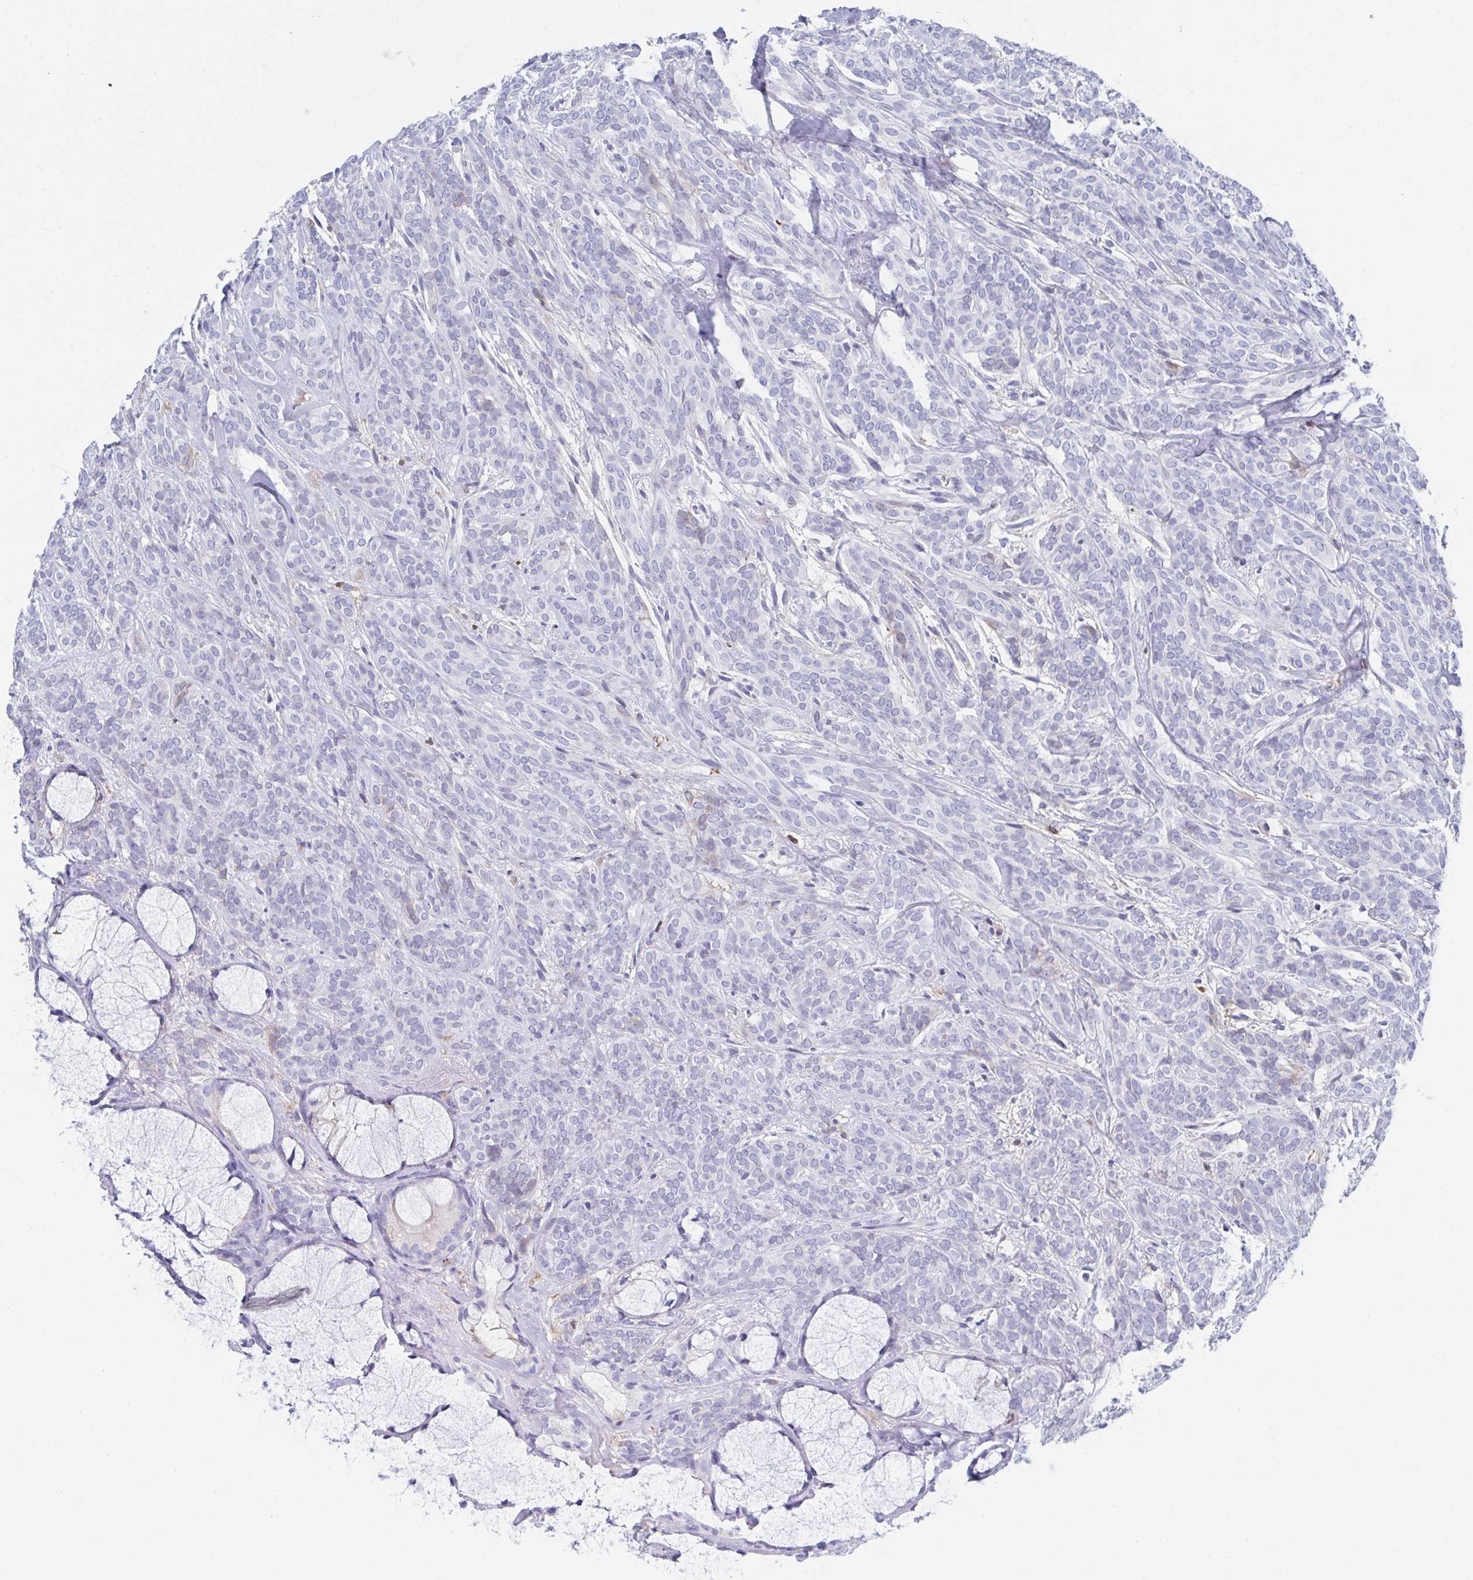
{"staining": {"intensity": "negative", "quantity": "none", "location": "none"}, "tissue": "head and neck cancer", "cell_type": "Tumor cells", "image_type": "cancer", "snomed": [{"axis": "morphology", "description": "Adenocarcinoma, NOS"}, {"axis": "topography", "description": "Head-Neck"}], "caption": "Immunohistochemical staining of human adenocarcinoma (head and neck) reveals no significant positivity in tumor cells. The staining was performed using DAB to visualize the protein expression in brown, while the nuclei were stained in blue with hematoxylin (Magnification: 20x).", "gene": "TNFAIP6", "patient": {"sex": "female", "age": 57}}